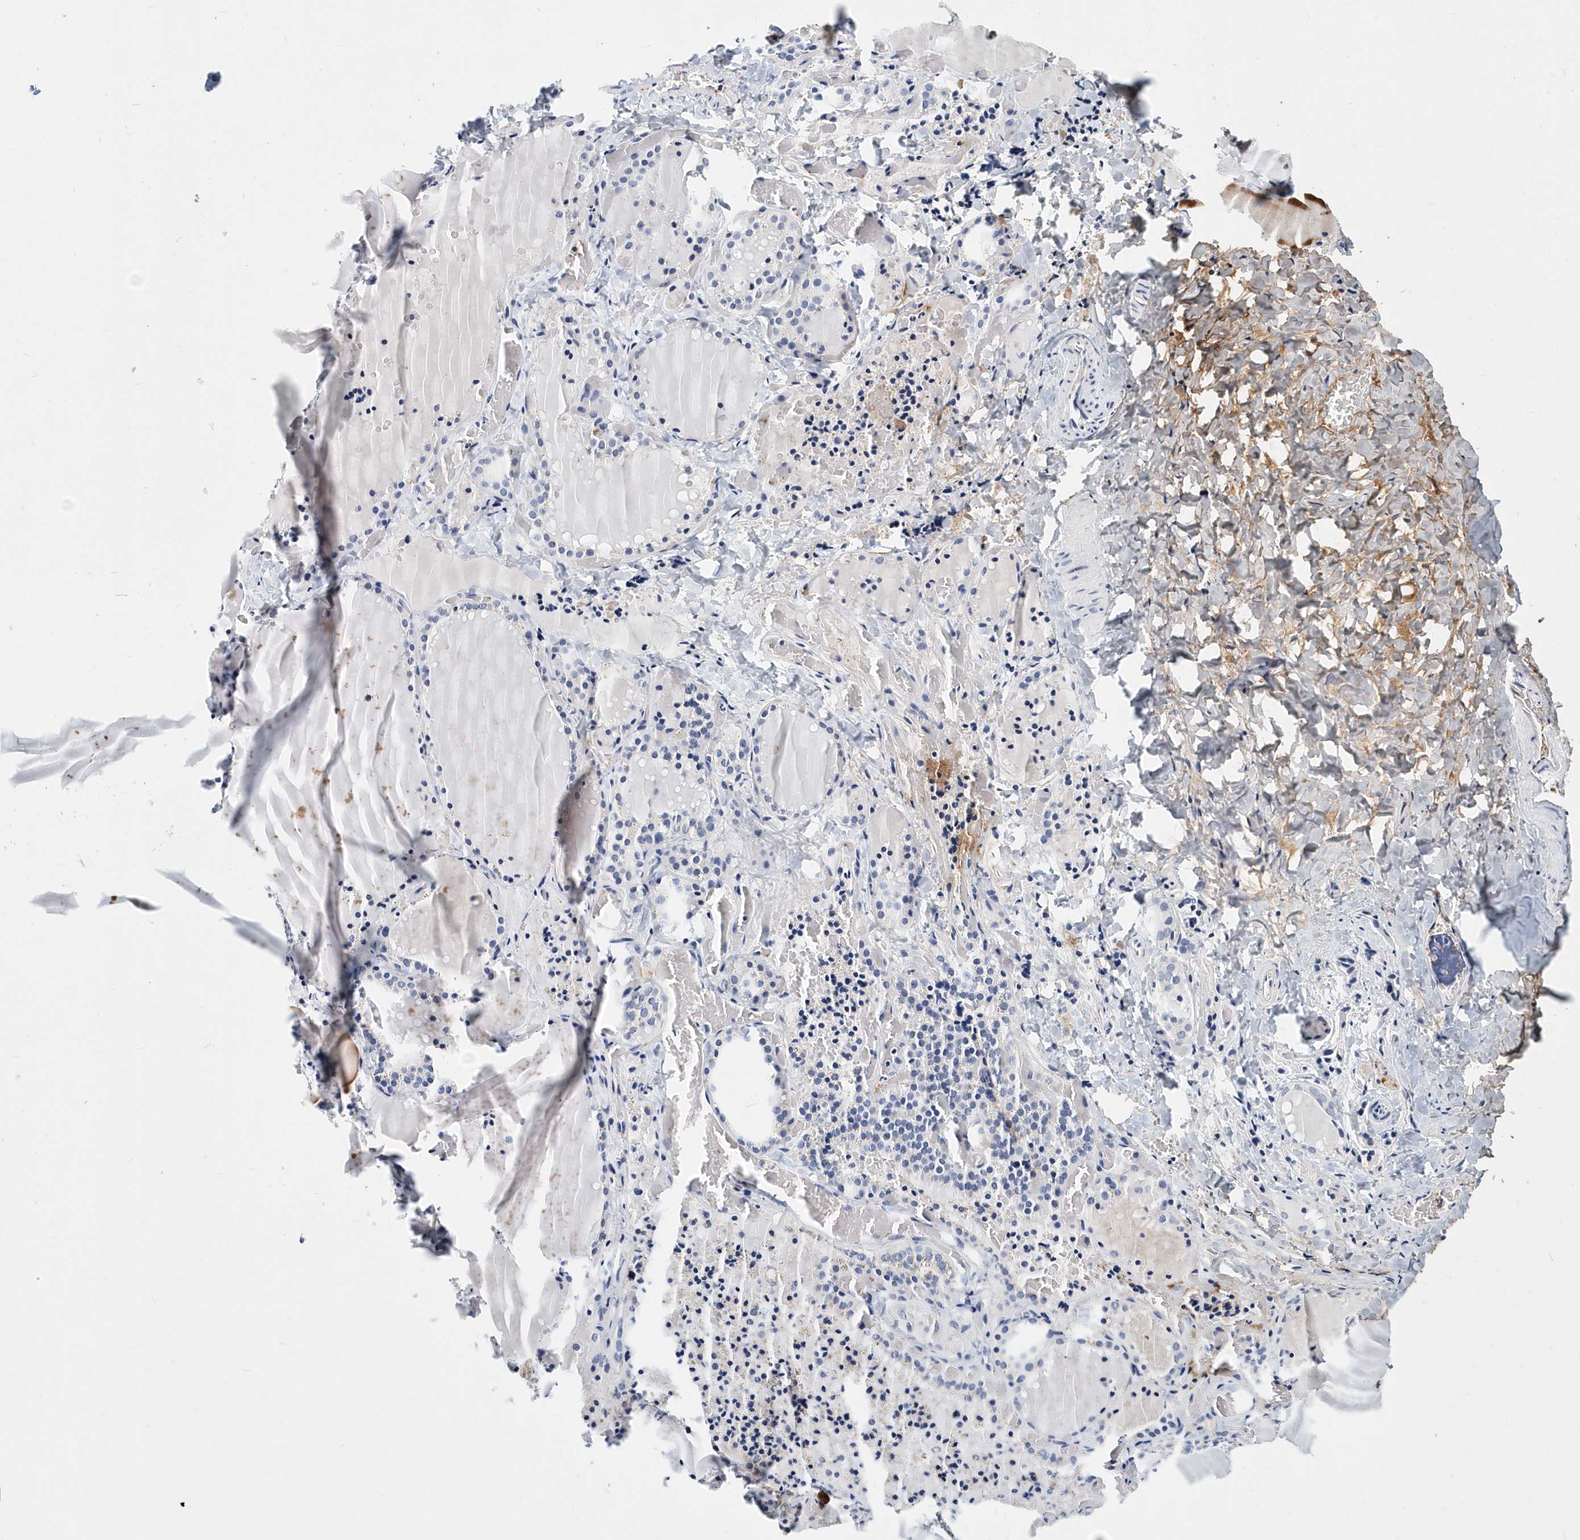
{"staining": {"intensity": "negative", "quantity": "none", "location": "none"}, "tissue": "thyroid gland", "cell_type": "Glandular cells", "image_type": "normal", "snomed": [{"axis": "morphology", "description": "Normal tissue, NOS"}, {"axis": "topography", "description": "Thyroid gland"}], "caption": "High power microscopy photomicrograph of an immunohistochemistry micrograph of normal thyroid gland, revealing no significant staining in glandular cells. (DAB (3,3'-diaminobenzidine) IHC with hematoxylin counter stain).", "gene": "ITGA2B", "patient": {"sex": "female", "age": 22}}